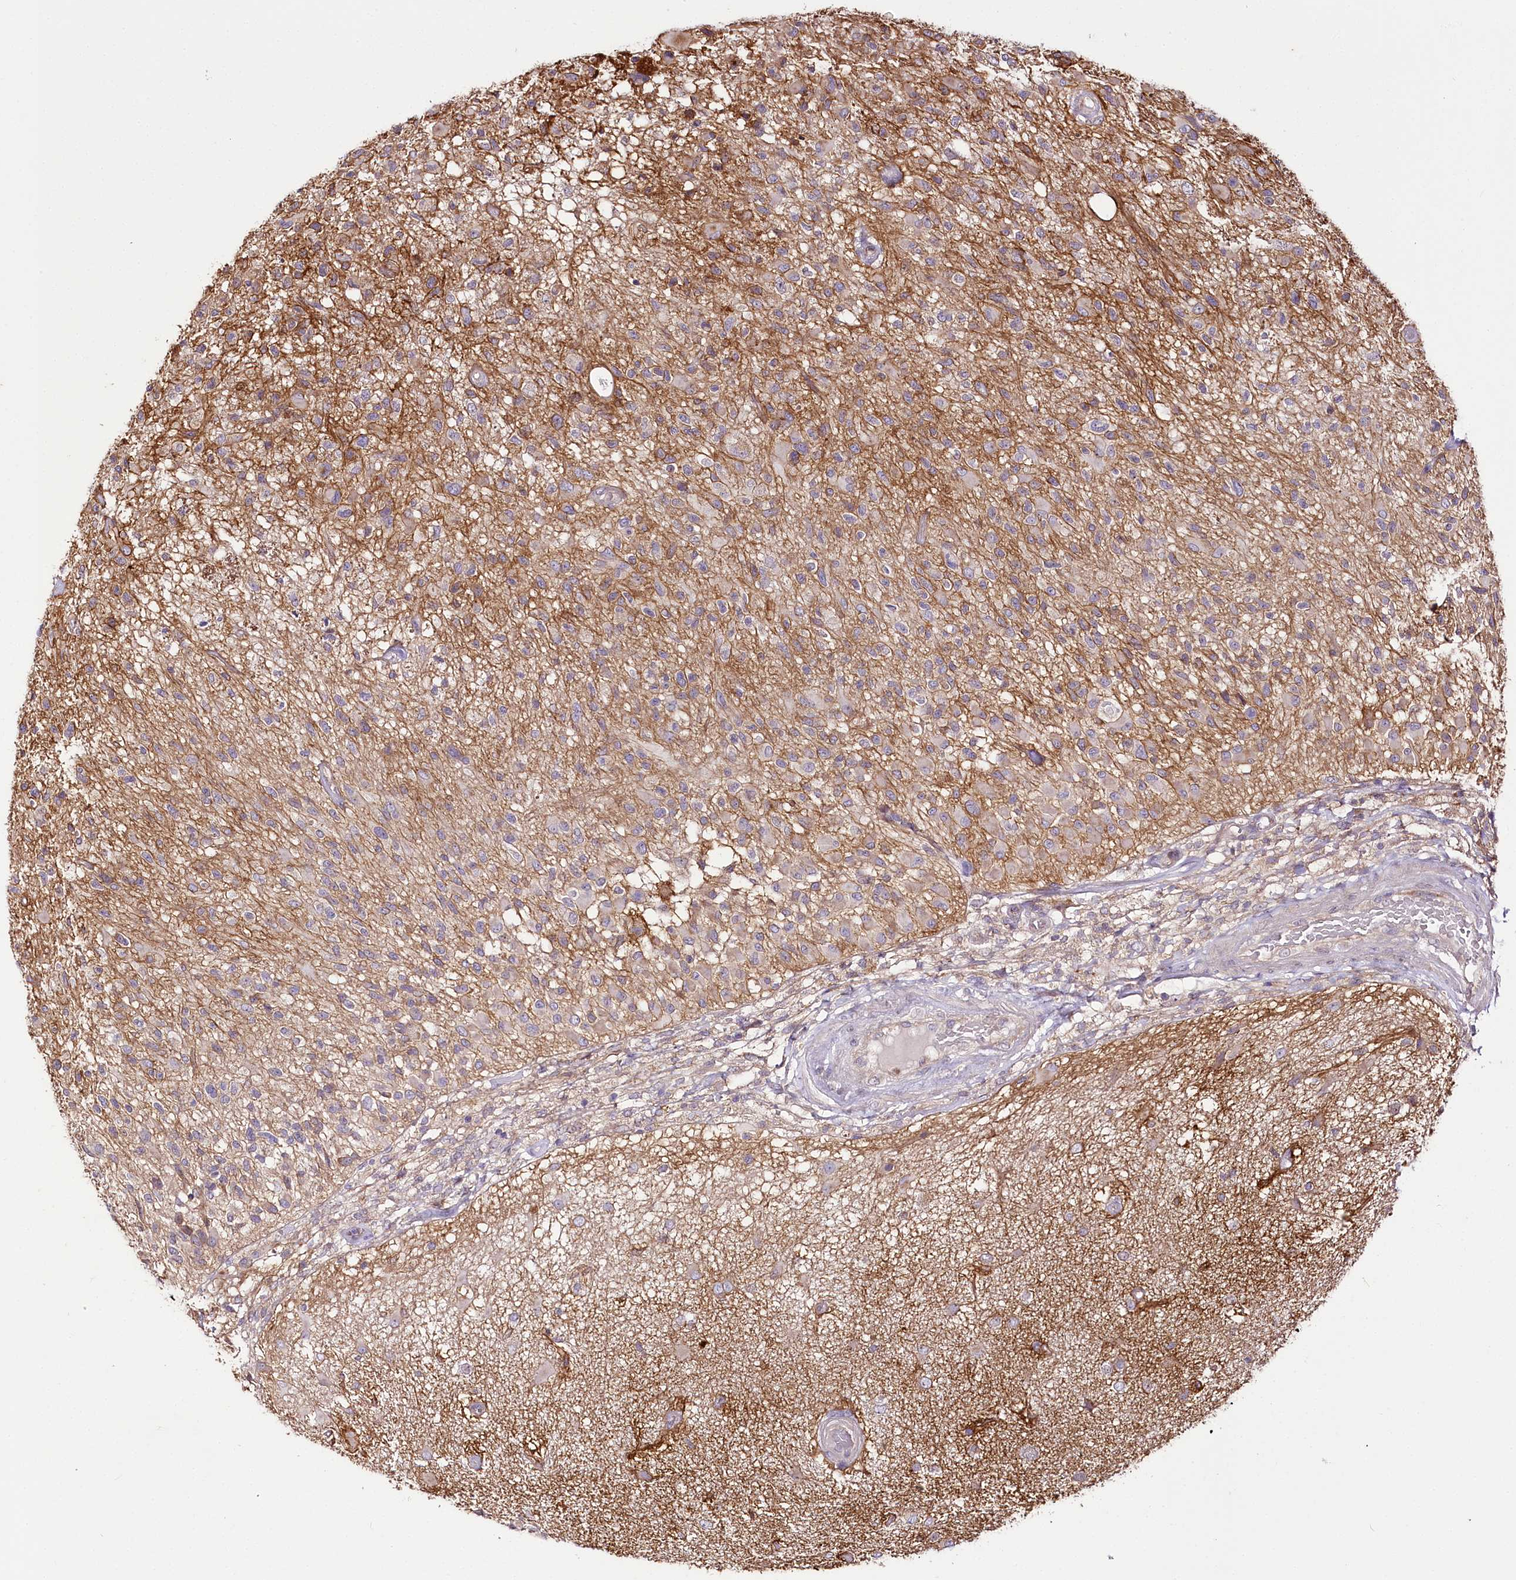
{"staining": {"intensity": "negative", "quantity": "none", "location": "none"}, "tissue": "glioma", "cell_type": "Tumor cells", "image_type": "cancer", "snomed": [{"axis": "morphology", "description": "Glioma, malignant, High grade"}, {"axis": "morphology", "description": "Glioblastoma, NOS"}, {"axis": "topography", "description": "Brain"}], "caption": "Immunohistochemistry (IHC) image of neoplastic tissue: glioma stained with DAB (3,3'-diaminobenzidine) reveals no significant protein staining in tumor cells.", "gene": "ZNF226", "patient": {"sex": "male", "age": 60}}